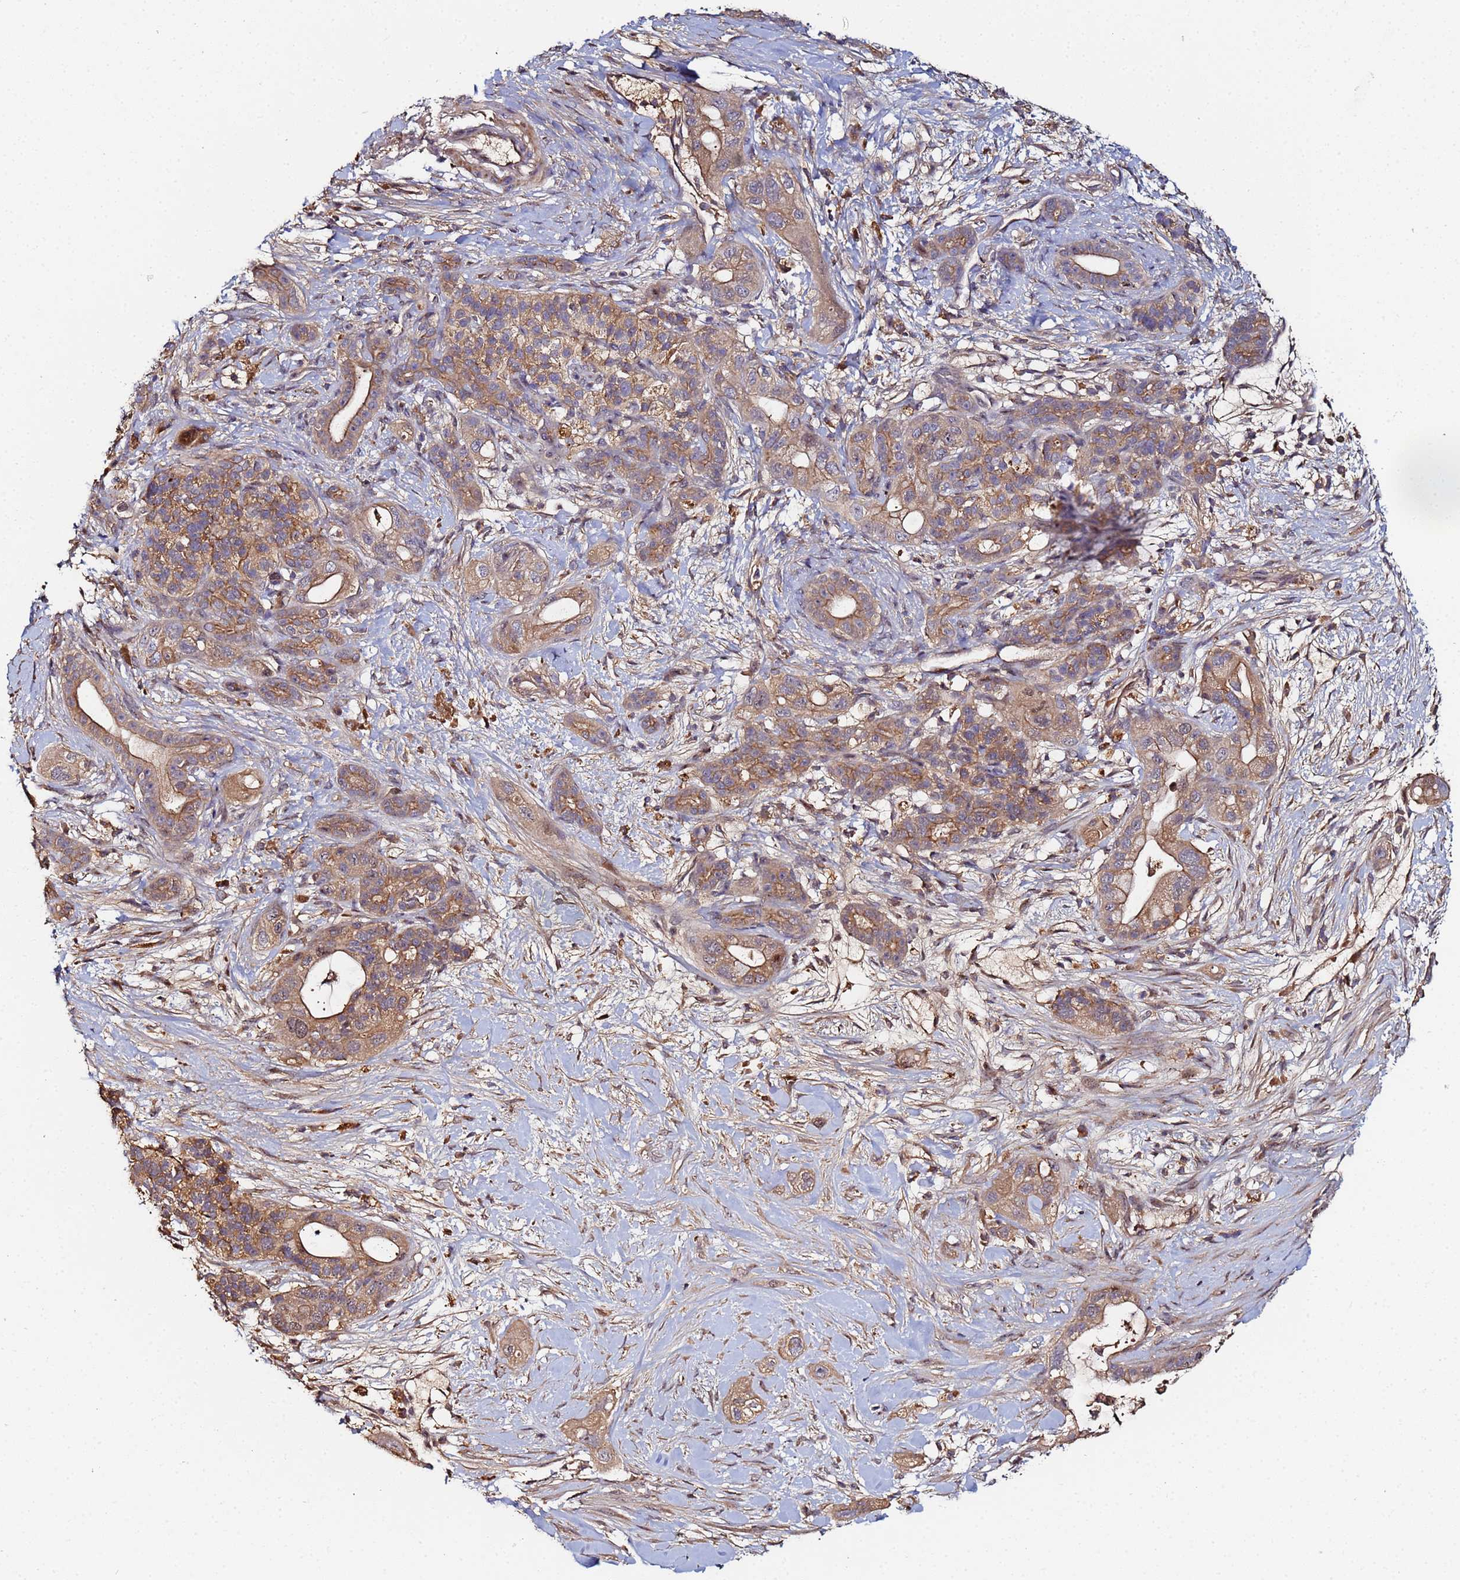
{"staining": {"intensity": "moderate", "quantity": ">75%", "location": "cytoplasmic/membranous"}, "tissue": "pancreatic cancer", "cell_type": "Tumor cells", "image_type": "cancer", "snomed": [{"axis": "morphology", "description": "Adenocarcinoma, NOS"}, {"axis": "topography", "description": "Pancreas"}], "caption": "A micrograph showing moderate cytoplasmic/membranous expression in approximately >75% of tumor cells in pancreatic cancer, as visualized by brown immunohistochemical staining.", "gene": "OSER1", "patient": {"sex": "male", "age": 44}}